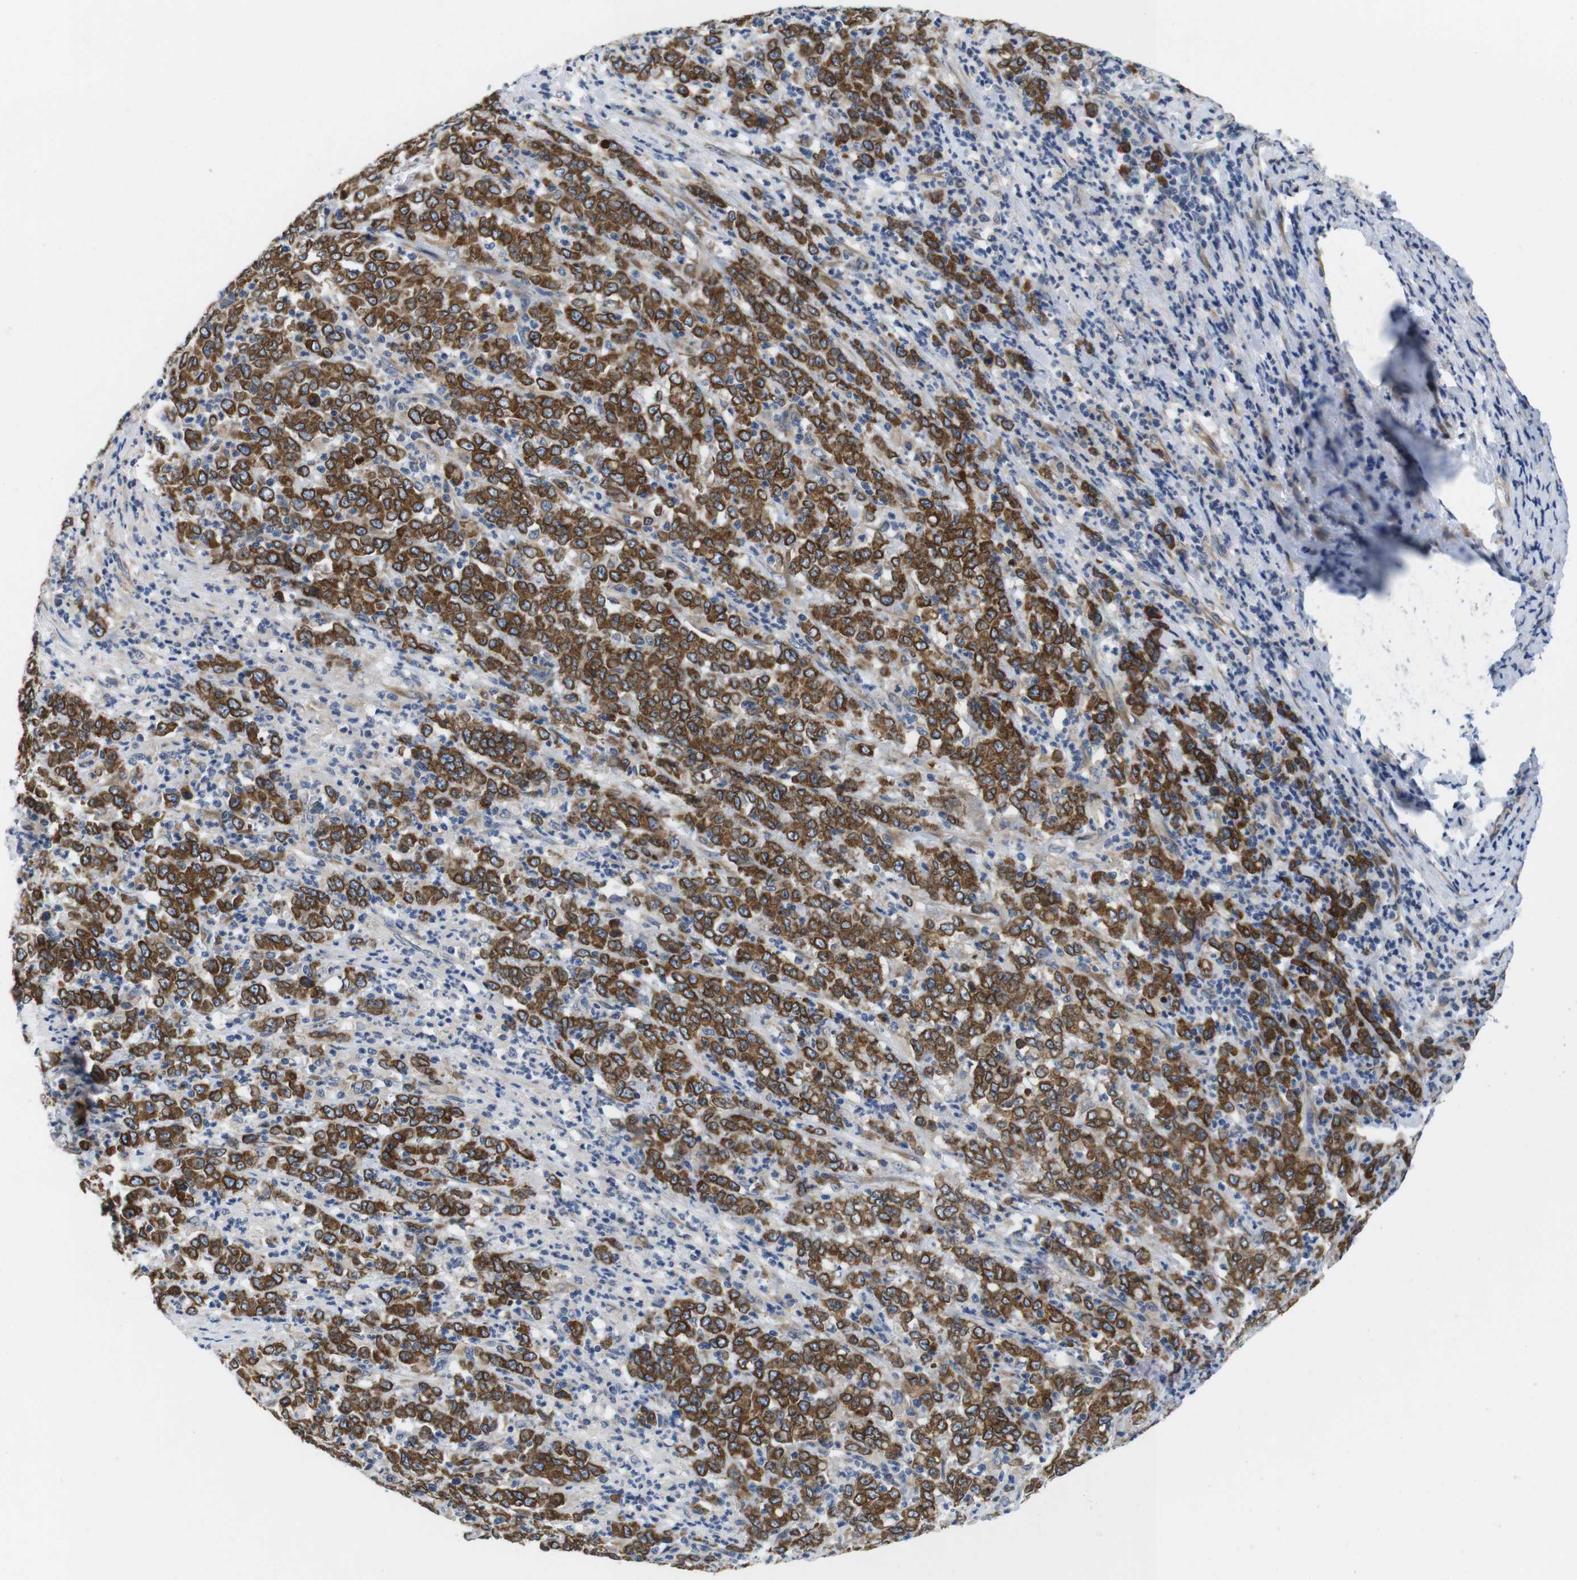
{"staining": {"intensity": "strong", "quantity": ">75%", "location": "cytoplasmic/membranous"}, "tissue": "stomach cancer", "cell_type": "Tumor cells", "image_type": "cancer", "snomed": [{"axis": "morphology", "description": "Adenocarcinoma, NOS"}, {"axis": "topography", "description": "Stomach, lower"}], "caption": "IHC photomicrograph of human stomach cancer (adenocarcinoma) stained for a protein (brown), which displays high levels of strong cytoplasmic/membranous positivity in approximately >75% of tumor cells.", "gene": "HACD3", "patient": {"sex": "female", "age": 71}}